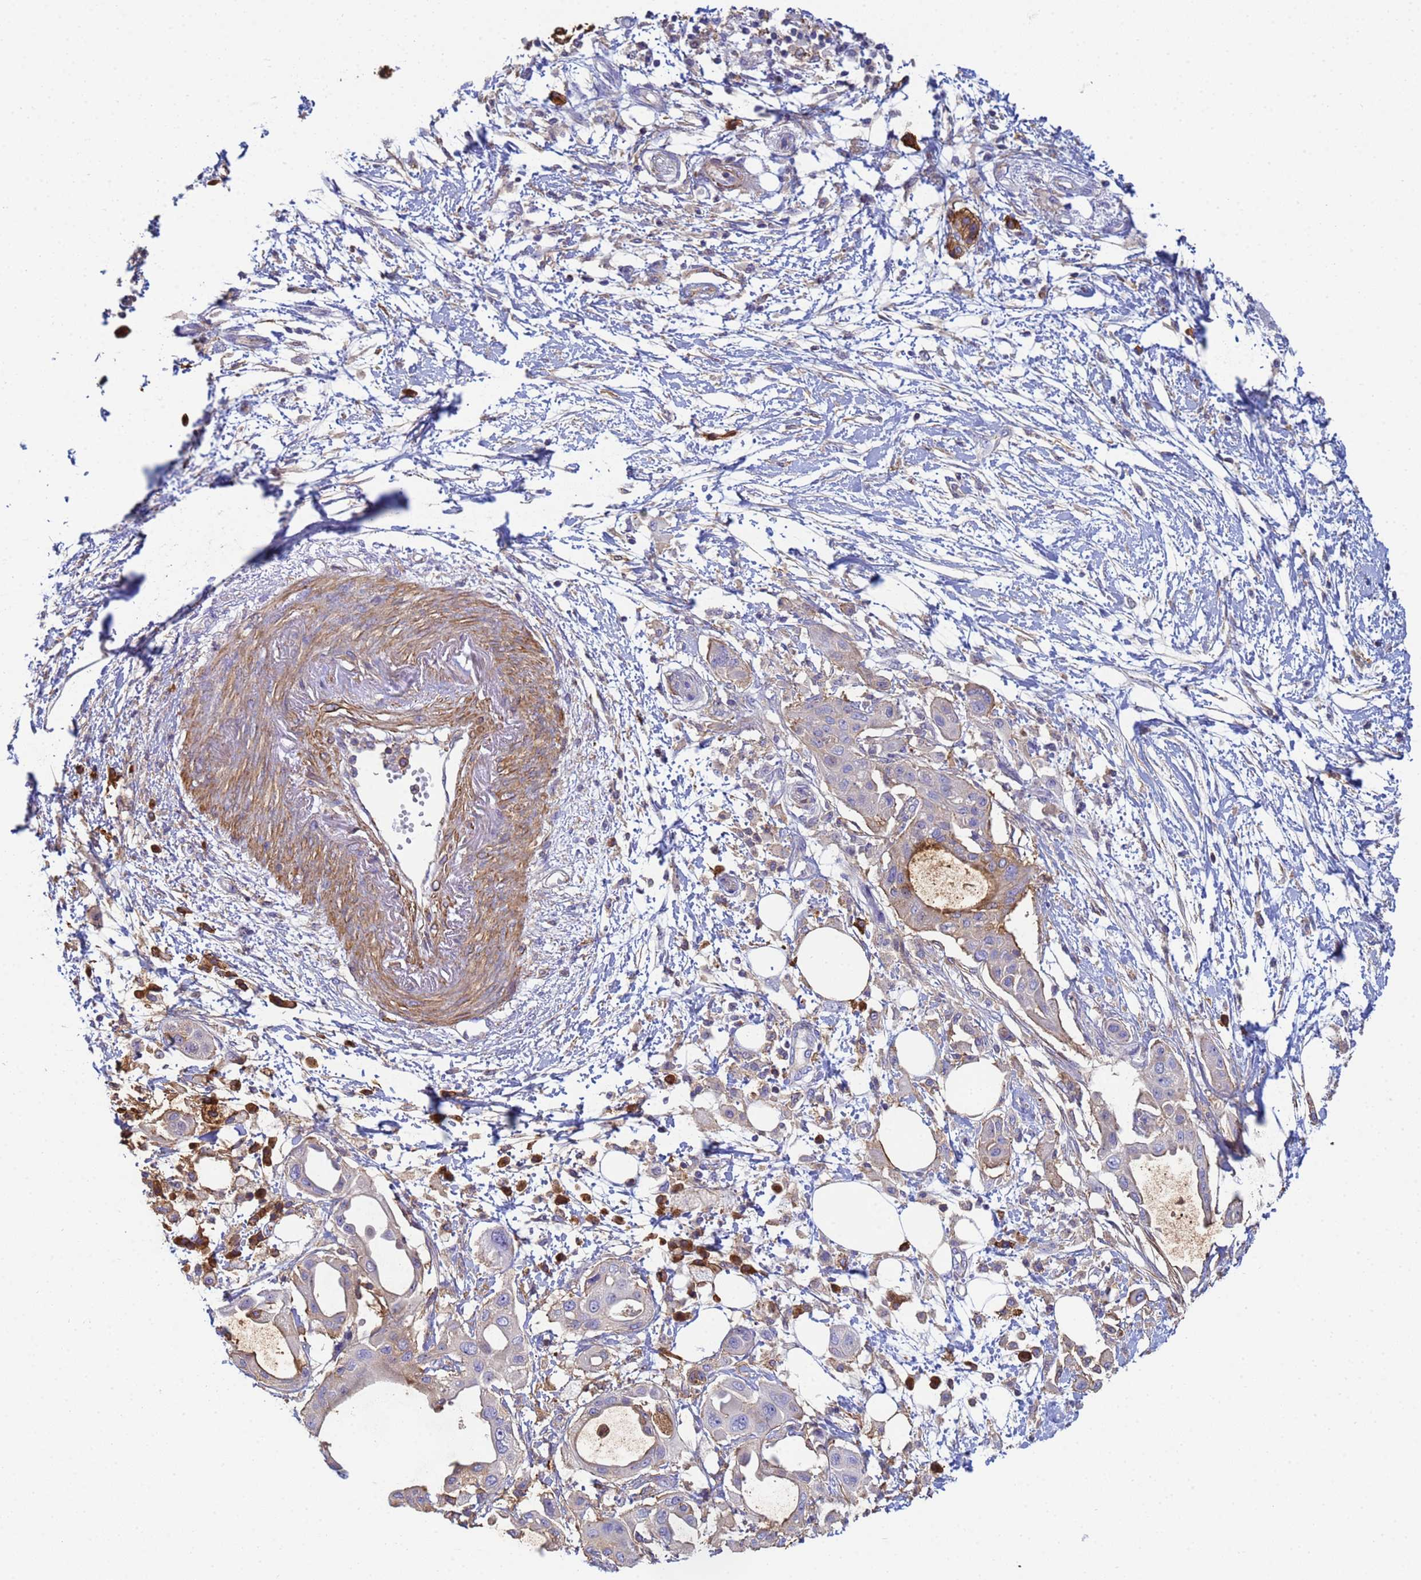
{"staining": {"intensity": "moderate", "quantity": "<25%", "location": "cytoplasmic/membranous"}, "tissue": "pancreatic cancer", "cell_type": "Tumor cells", "image_type": "cancer", "snomed": [{"axis": "morphology", "description": "Adenocarcinoma, NOS"}, {"axis": "topography", "description": "Pancreas"}], "caption": "Tumor cells reveal low levels of moderate cytoplasmic/membranous positivity in approximately <25% of cells in pancreatic cancer. Using DAB (brown) and hematoxylin (blue) stains, captured at high magnification using brightfield microscopy.", "gene": "ZNG1B", "patient": {"sex": "male", "age": 68}}